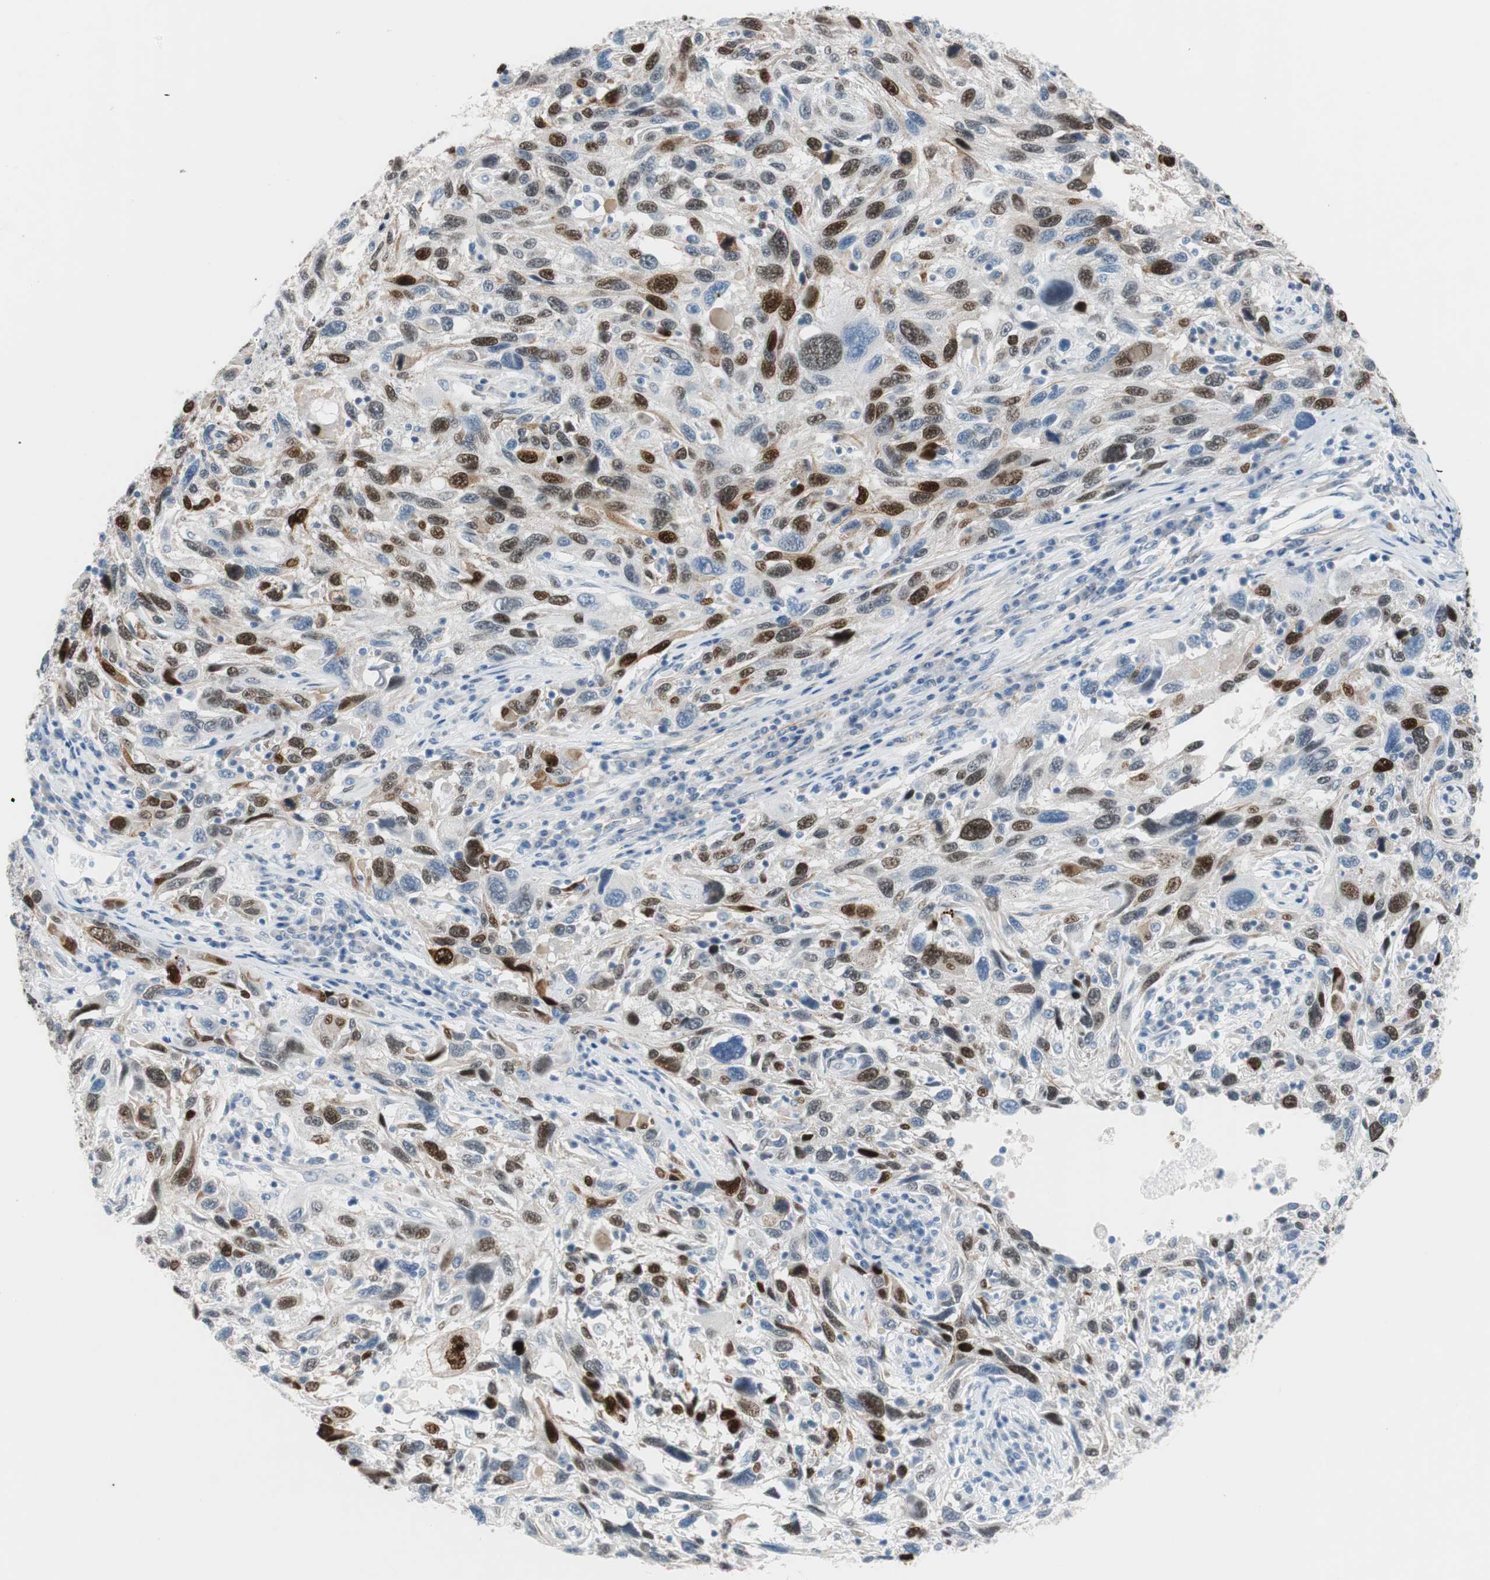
{"staining": {"intensity": "strong", "quantity": "25%-75%", "location": "nuclear"}, "tissue": "melanoma", "cell_type": "Tumor cells", "image_type": "cancer", "snomed": [{"axis": "morphology", "description": "Malignant melanoma, NOS"}, {"axis": "topography", "description": "Skin"}], "caption": "Immunohistochemical staining of malignant melanoma displays high levels of strong nuclear protein expression in approximately 25%-75% of tumor cells. The protein of interest is stained brown, and the nuclei are stained in blue (DAB IHC with brightfield microscopy, high magnification).", "gene": "FOSL1", "patient": {"sex": "male", "age": 53}}